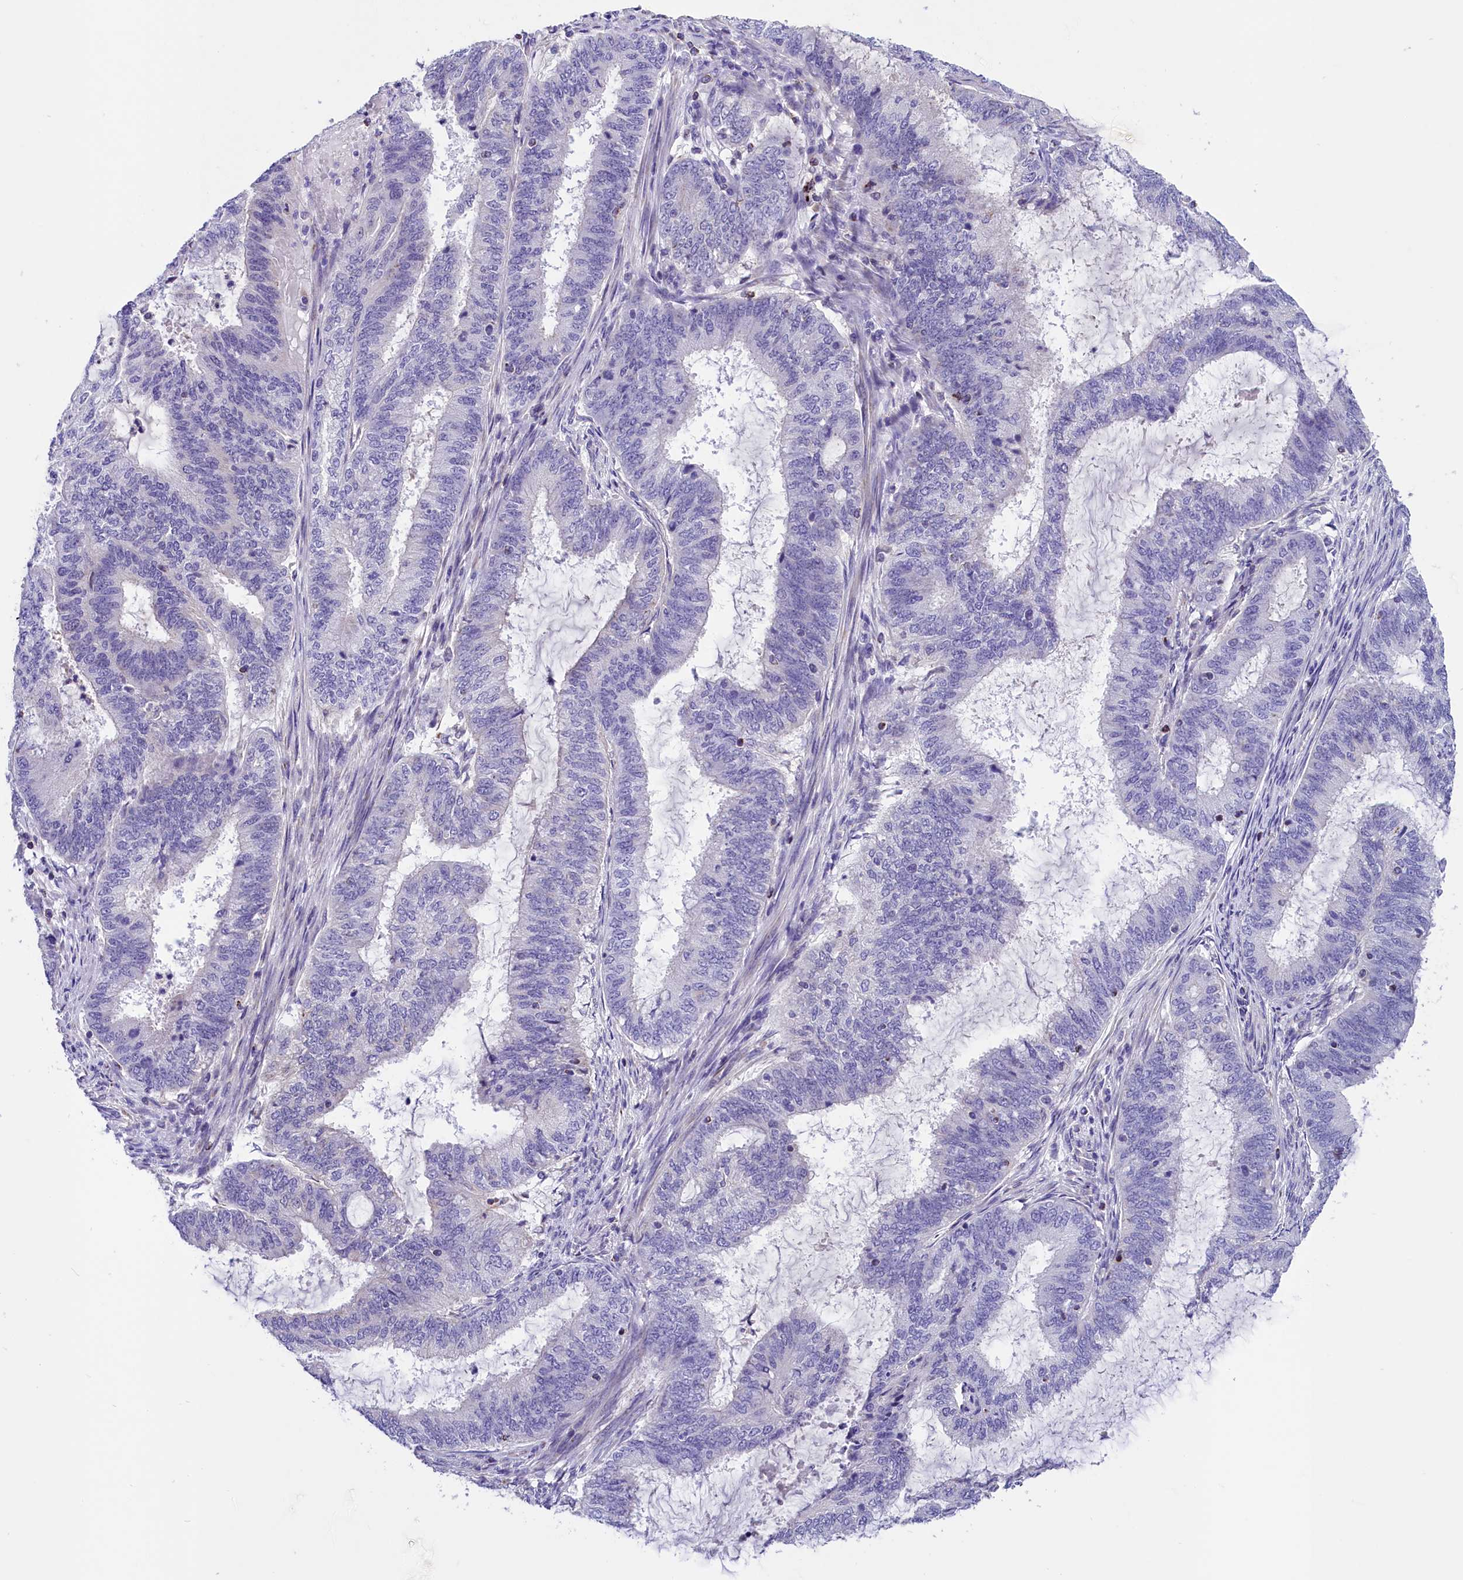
{"staining": {"intensity": "negative", "quantity": "none", "location": "none"}, "tissue": "endometrial cancer", "cell_type": "Tumor cells", "image_type": "cancer", "snomed": [{"axis": "morphology", "description": "Adenocarcinoma, NOS"}, {"axis": "topography", "description": "Endometrium"}], "caption": "There is no significant staining in tumor cells of endometrial cancer (adenocarcinoma).", "gene": "ABAT", "patient": {"sex": "female", "age": 51}}